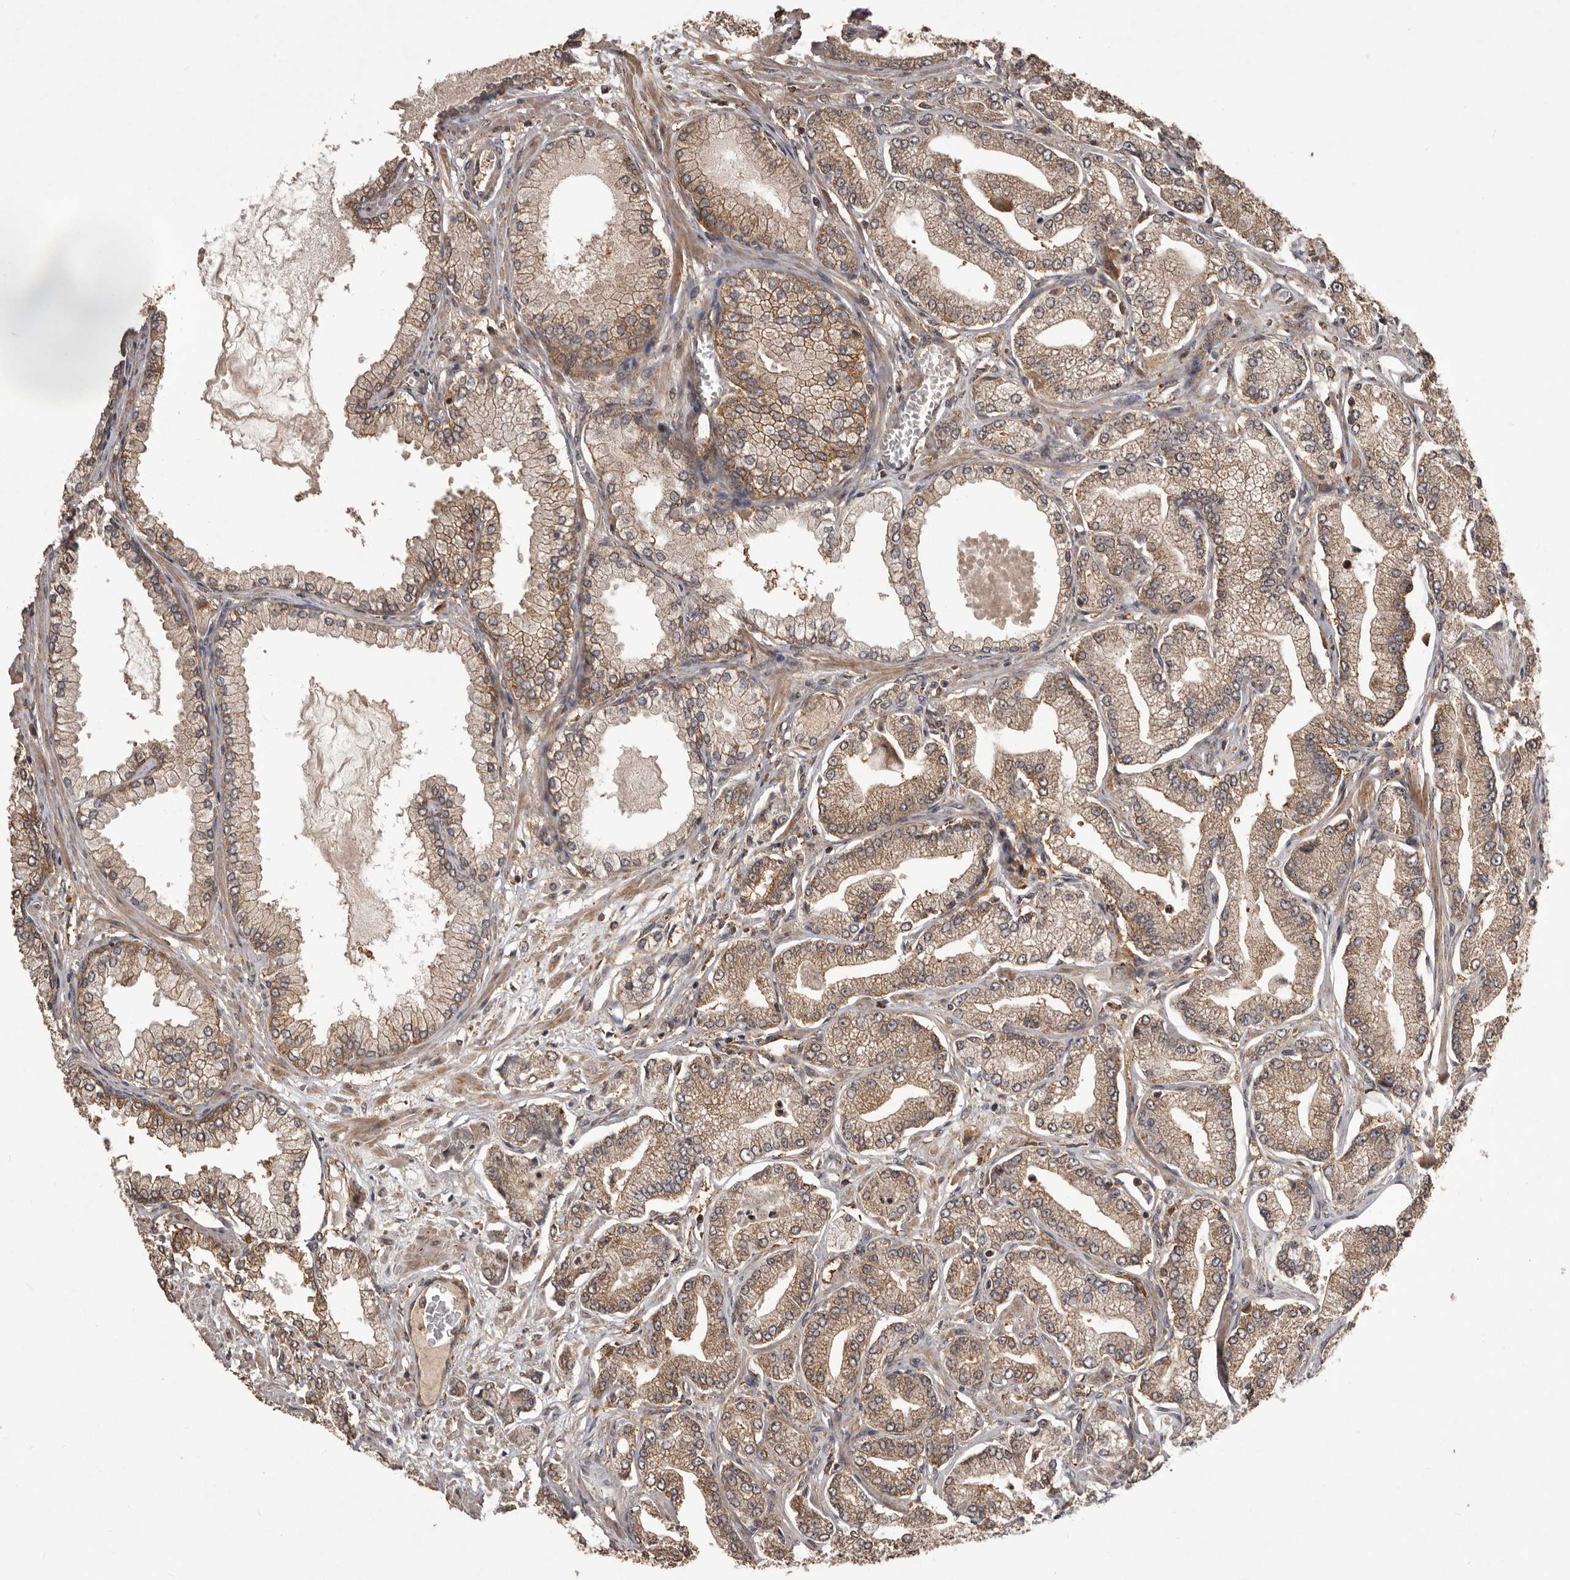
{"staining": {"intensity": "moderate", "quantity": ">75%", "location": "cytoplasmic/membranous"}, "tissue": "prostate cancer", "cell_type": "Tumor cells", "image_type": "cancer", "snomed": [{"axis": "morphology", "description": "Adenocarcinoma, Low grade"}, {"axis": "topography", "description": "Prostate"}], "caption": "A medium amount of moderate cytoplasmic/membranous expression is identified in about >75% of tumor cells in prostate cancer (low-grade adenocarcinoma) tissue. (Stains: DAB (3,3'-diaminobenzidine) in brown, nuclei in blue, Microscopy: brightfield microscopy at high magnification).", "gene": "SLC22A3", "patient": {"sex": "male", "age": 63}}